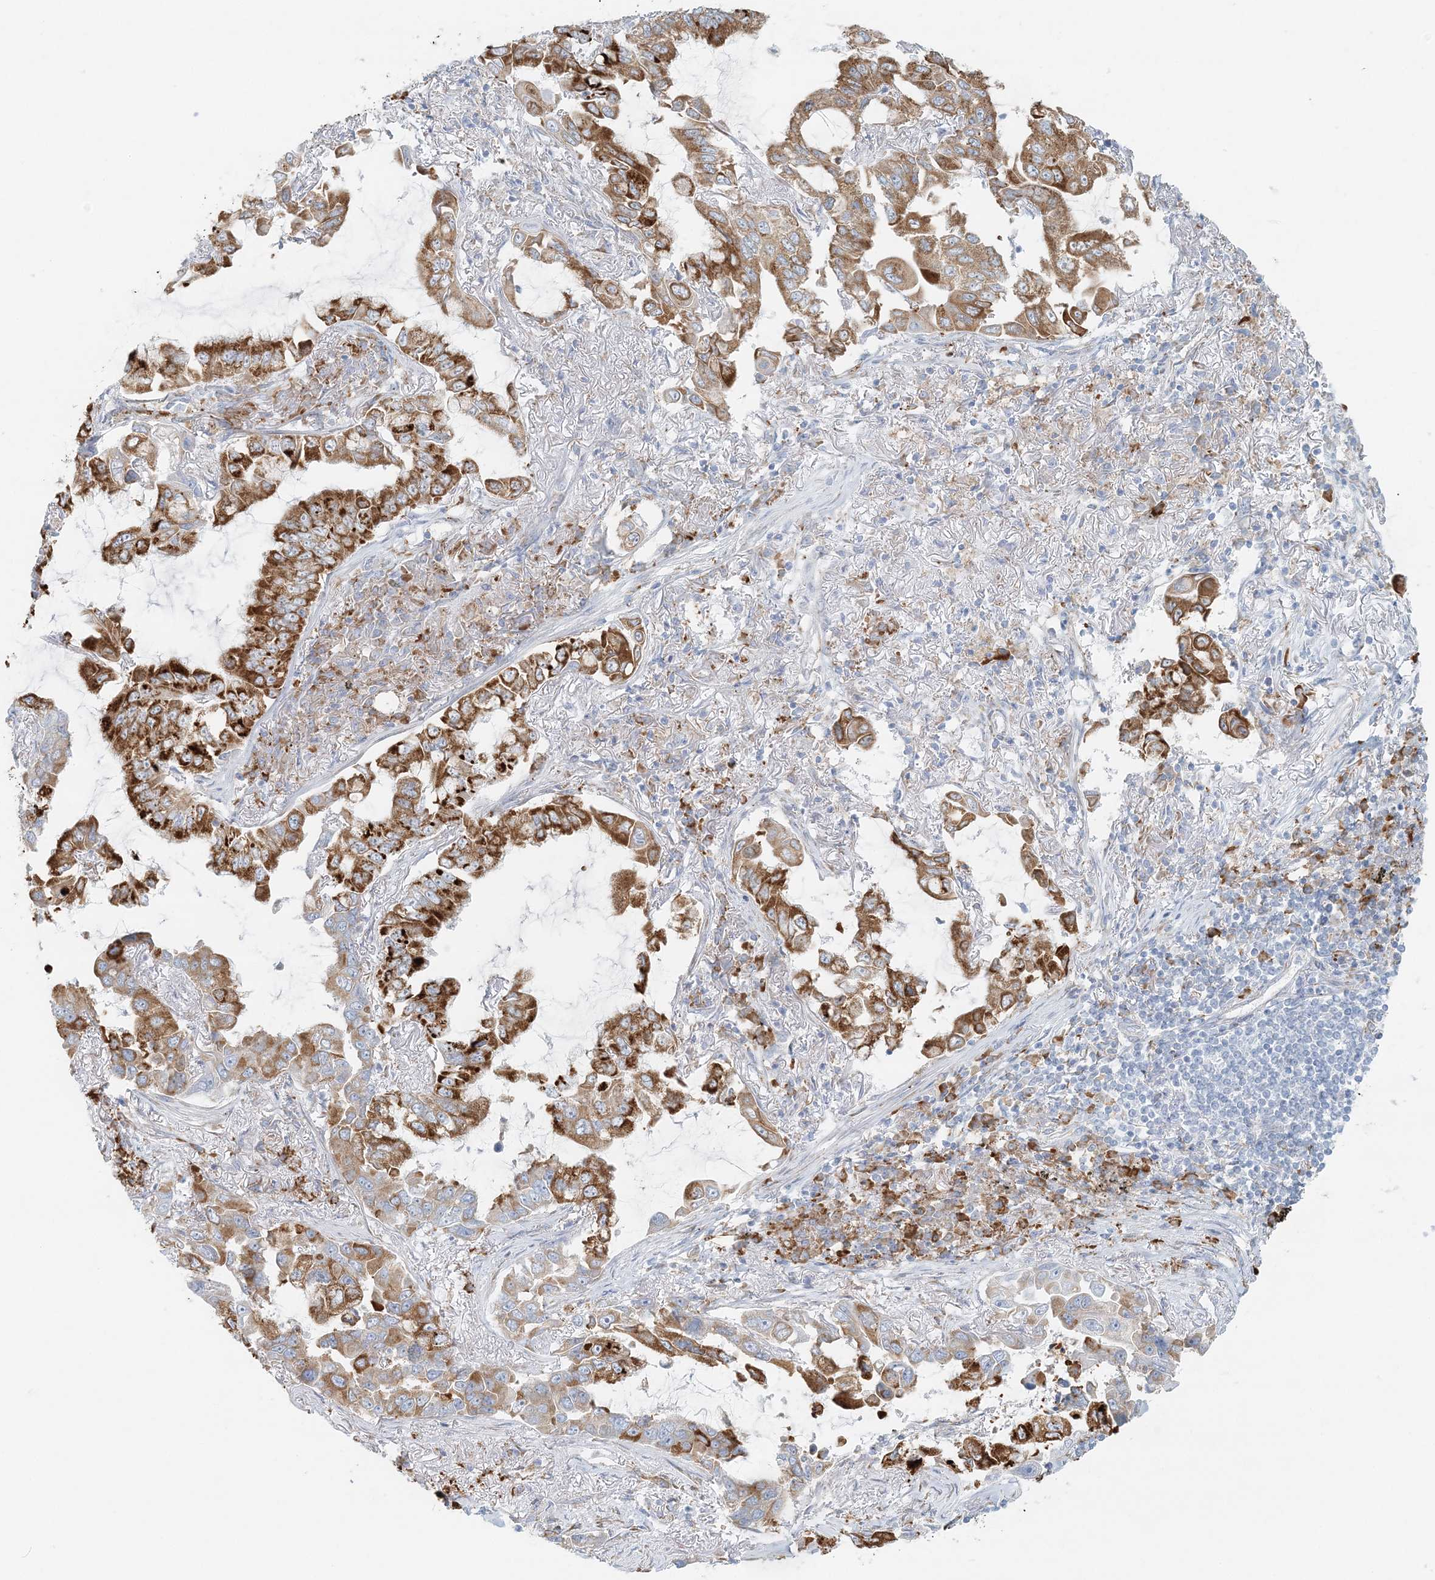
{"staining": {"intensity": "strong", "quantity": ">75%", "location": "cytoplasmic/membranous"}, "tissue": "lung cancer", "cell_type": "Tumor cells", "image_type": "cancer", "snomed": [{"axis": "morphology", "description": "Adenocarcinoma, NOS"}, {"axis": "topography", "description": "Lung"}], "caption": "Tumor cells show strong cytoplasmic/membranous positivity in approximately >75% of cells in lung cancer.", "gene": "STK11IP", "patient": {"sex": "male", "age": 64}}